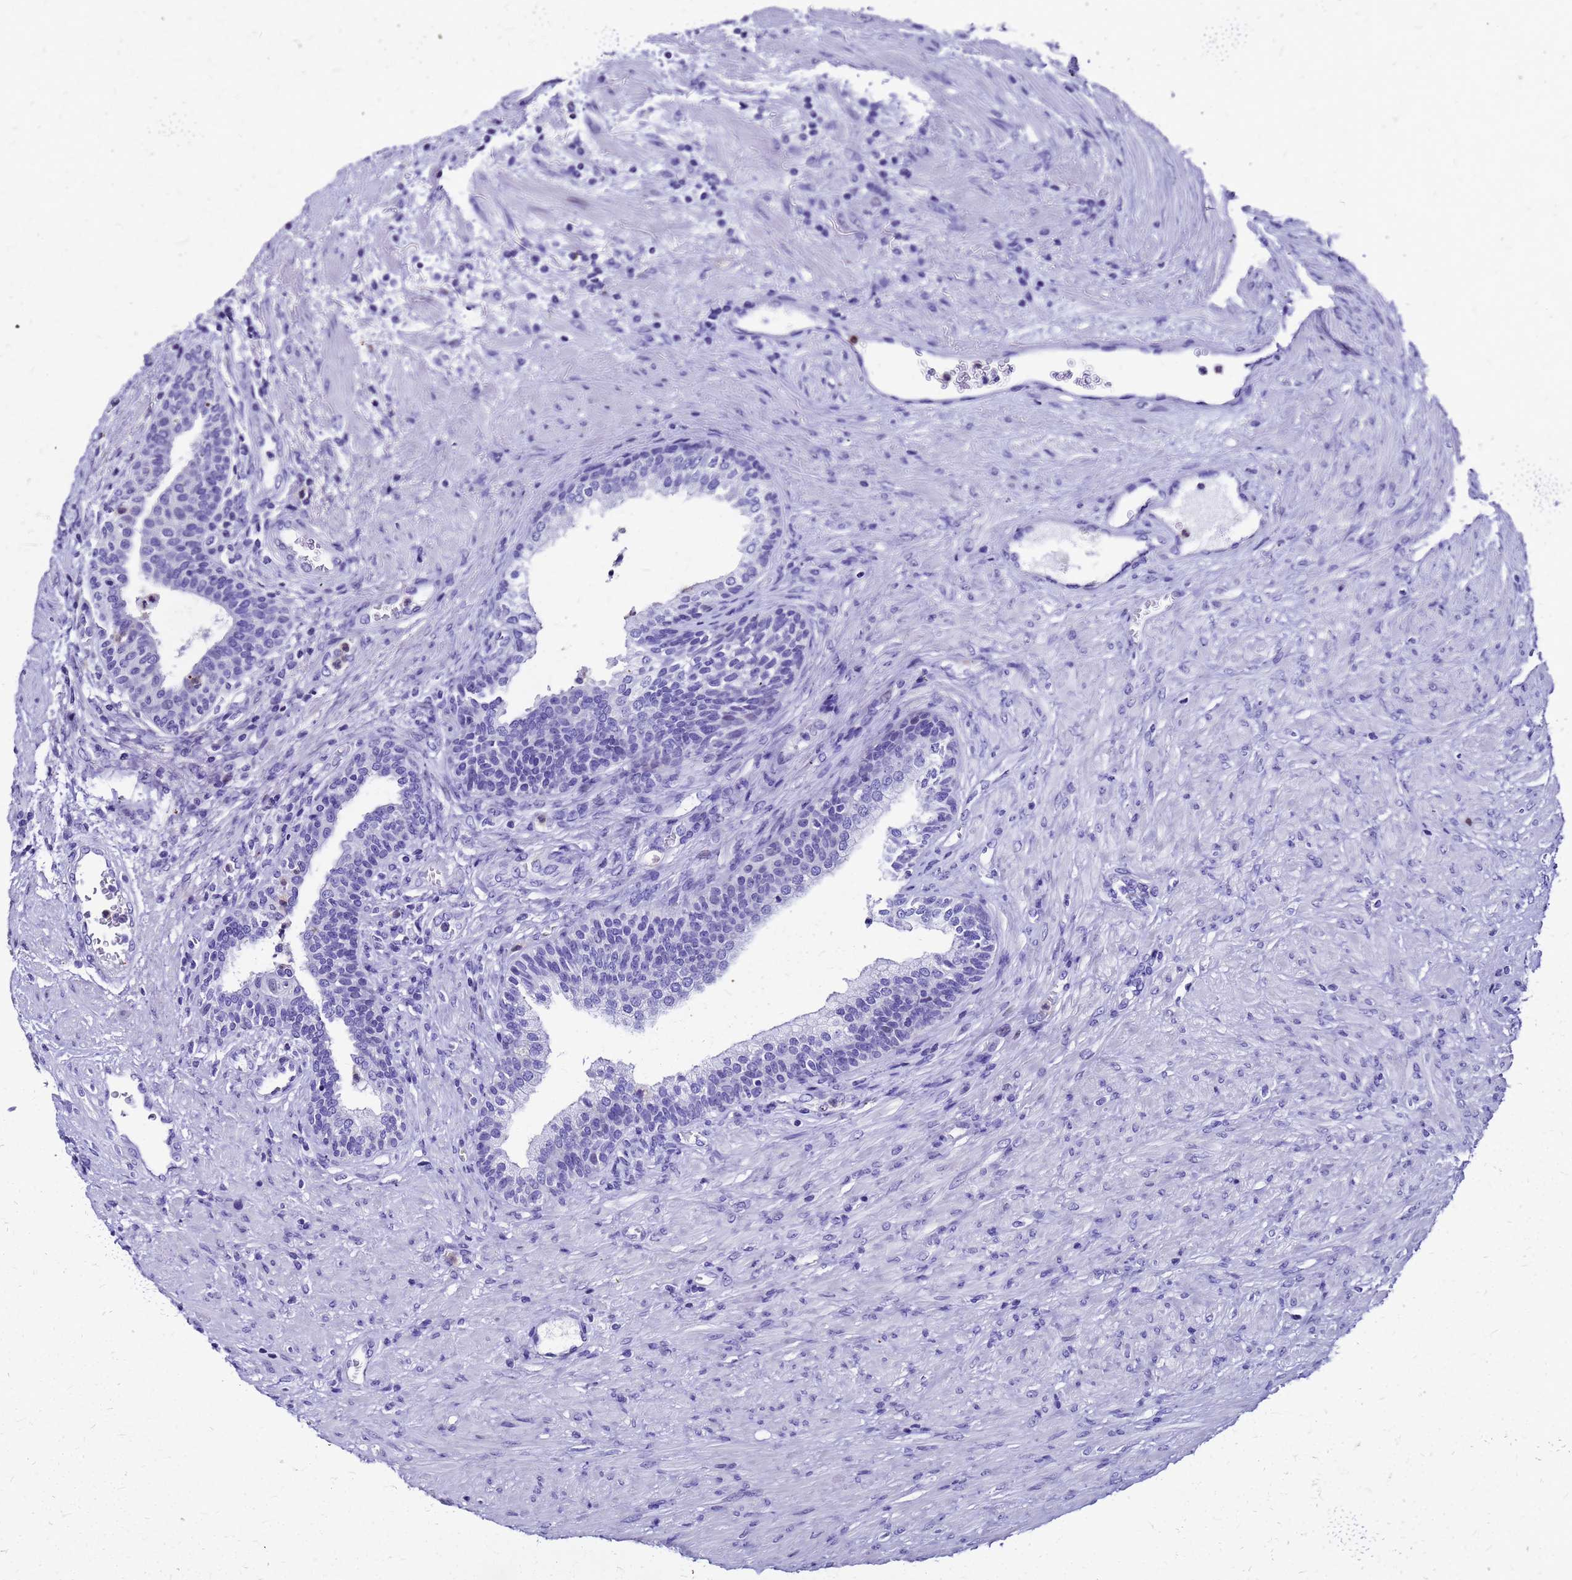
{"staining": {"intensity": "negative", "quantity": "none", "location": "none"}, "tissue": "prostate", "cell_type": "Glandular cells", "image_type": "normal", "snomed": [{"axis": "morphology", "description": "Normal tissue, NOS"}, {"axis": "topography", "description": "Prostate"}], "caption": "Human prostate stained for a protein using immunohistochemistry exhibits no expression in glandular cells.", "gene": "SMIM21", "patient": {"sex": "male", "age": 76}}